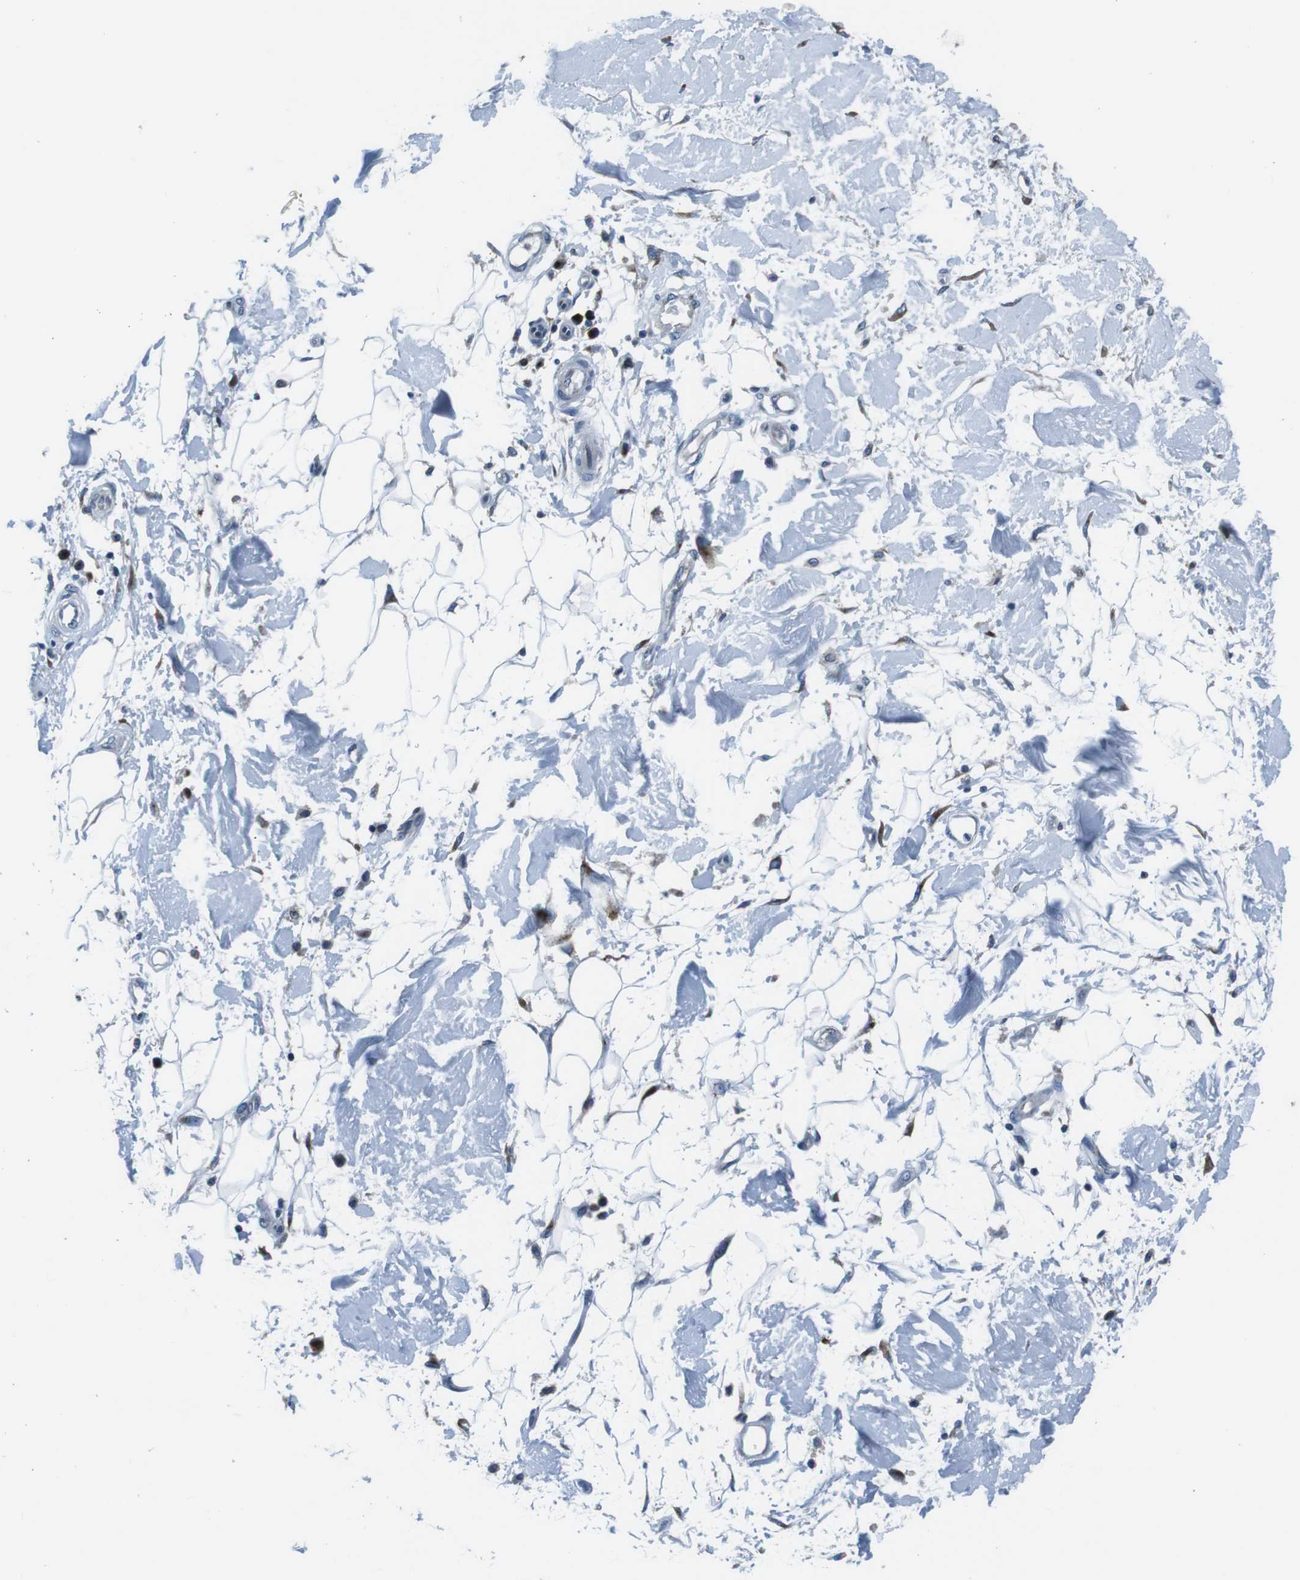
{"staining": {"intensity": "weak", "quantity": "25%-75%", "location": "cytoplasmic/membranous"}, "tissue": "adipose tissue", "cell_type": "Adipocytes", "image_type": "normal", "snomed": [{"axis": "morphology", "description": "Normal tissue, NOS"}, {"axis": "morphology", "description": "Squamous cell carcinoma, NOS"}, {"axis": "topography", "description": "Skin"}, {"axis": "topography", "description": "Peripheral nerve tissue"}], "caption": "Adipocytes demonstrate weak cytoplasmic/membranous staining in about 25%-75% of cells in normal adipose tissue. The staining was performed using DAB, with brown indicating positive protein expression. Nuclei are stained blue with hematoxylin.", "gene": "NUCB2", "patient": {"sex": "male", "age": 83}}